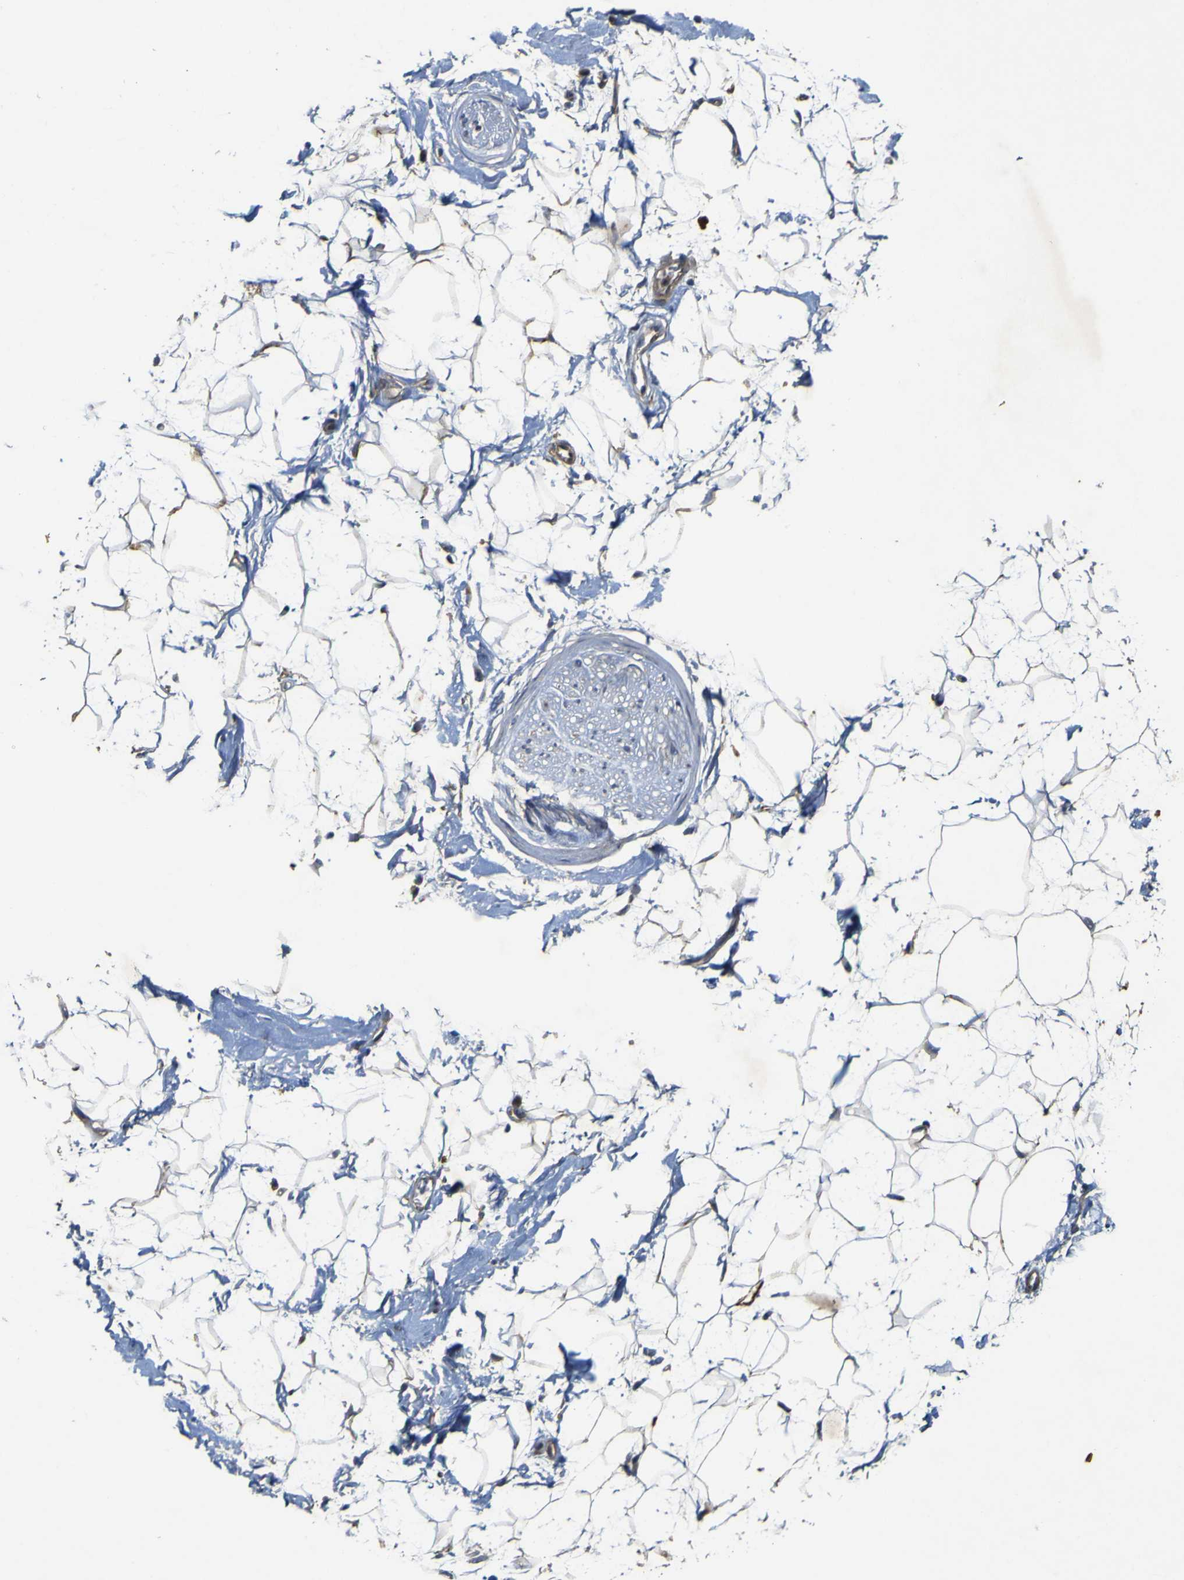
{"staining": {"intensity": "weak", "quantity": ">75%", "location": "cytoplasmic/membranous"}, "tissue": "adipose tissue", "cell_type": "Adipocytes", "image_type": "normal", "snomed": [{"axis": "morphology", "description": "Normal tissue, NOS"}, {"axis": "topography", "description": "Soft tissue"}], "caption": "Protein analysis of benign adipose tissue demonstrates weak cytoplasmic/membranous expression in about >75% of adipocytes.", "gene": "IRAK2", "patient": {"sex": "male", "age": 72}}